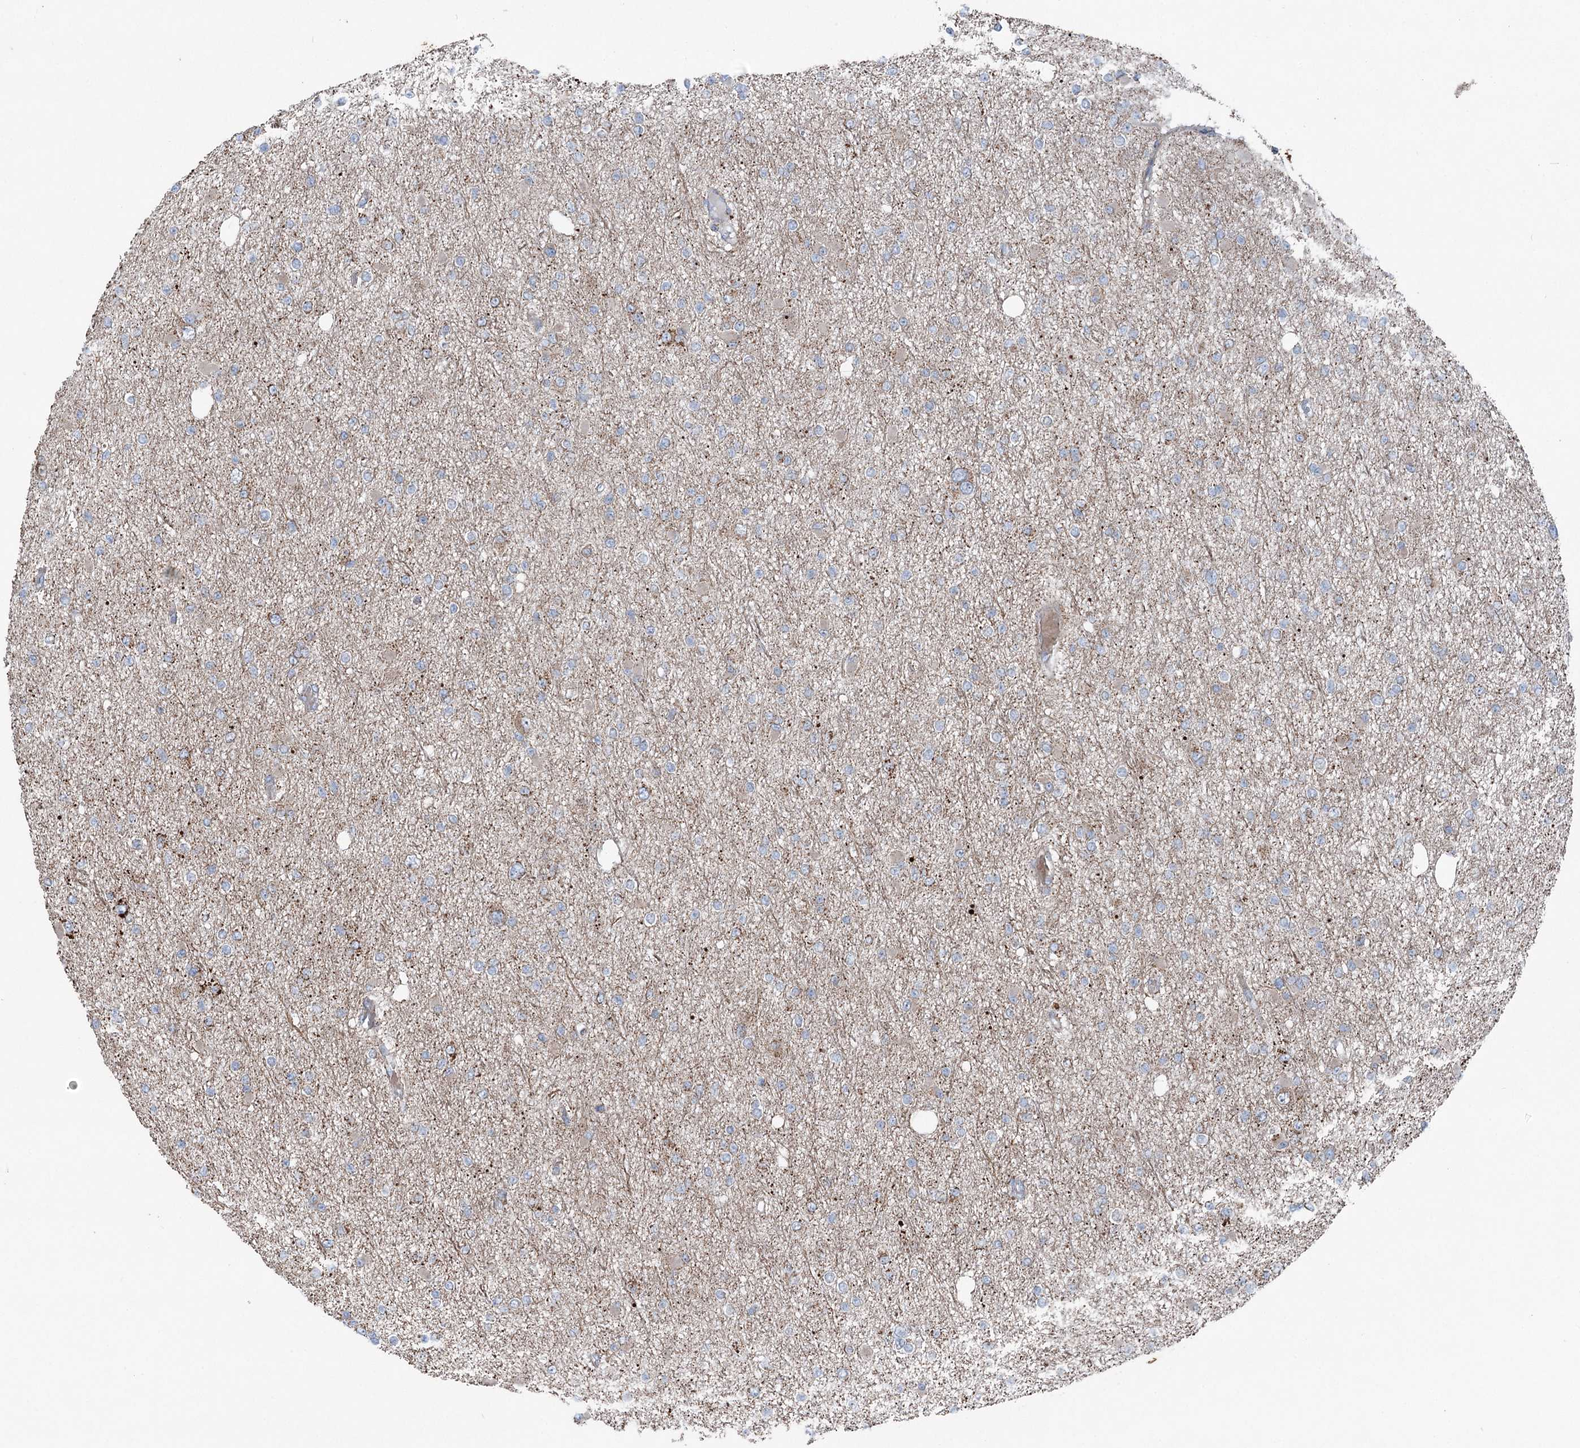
{"staining": {"intensity": "negative", "quantity": "none", "location": "none"}, "tissue": "glioma", "cell_type": "Tumor cells", "image_type": "cancer", "snomed": [{"axis": "morphology", "description": "Glioma, malignant, Low grade"}, {"axis": "topography", "description": "Brain"}], "caption": "Protein analysis of glioma demonstrates no significant staining in tumor cells.", "gene": "UCN3", "patient": {"sex": "female", "age": 22}}